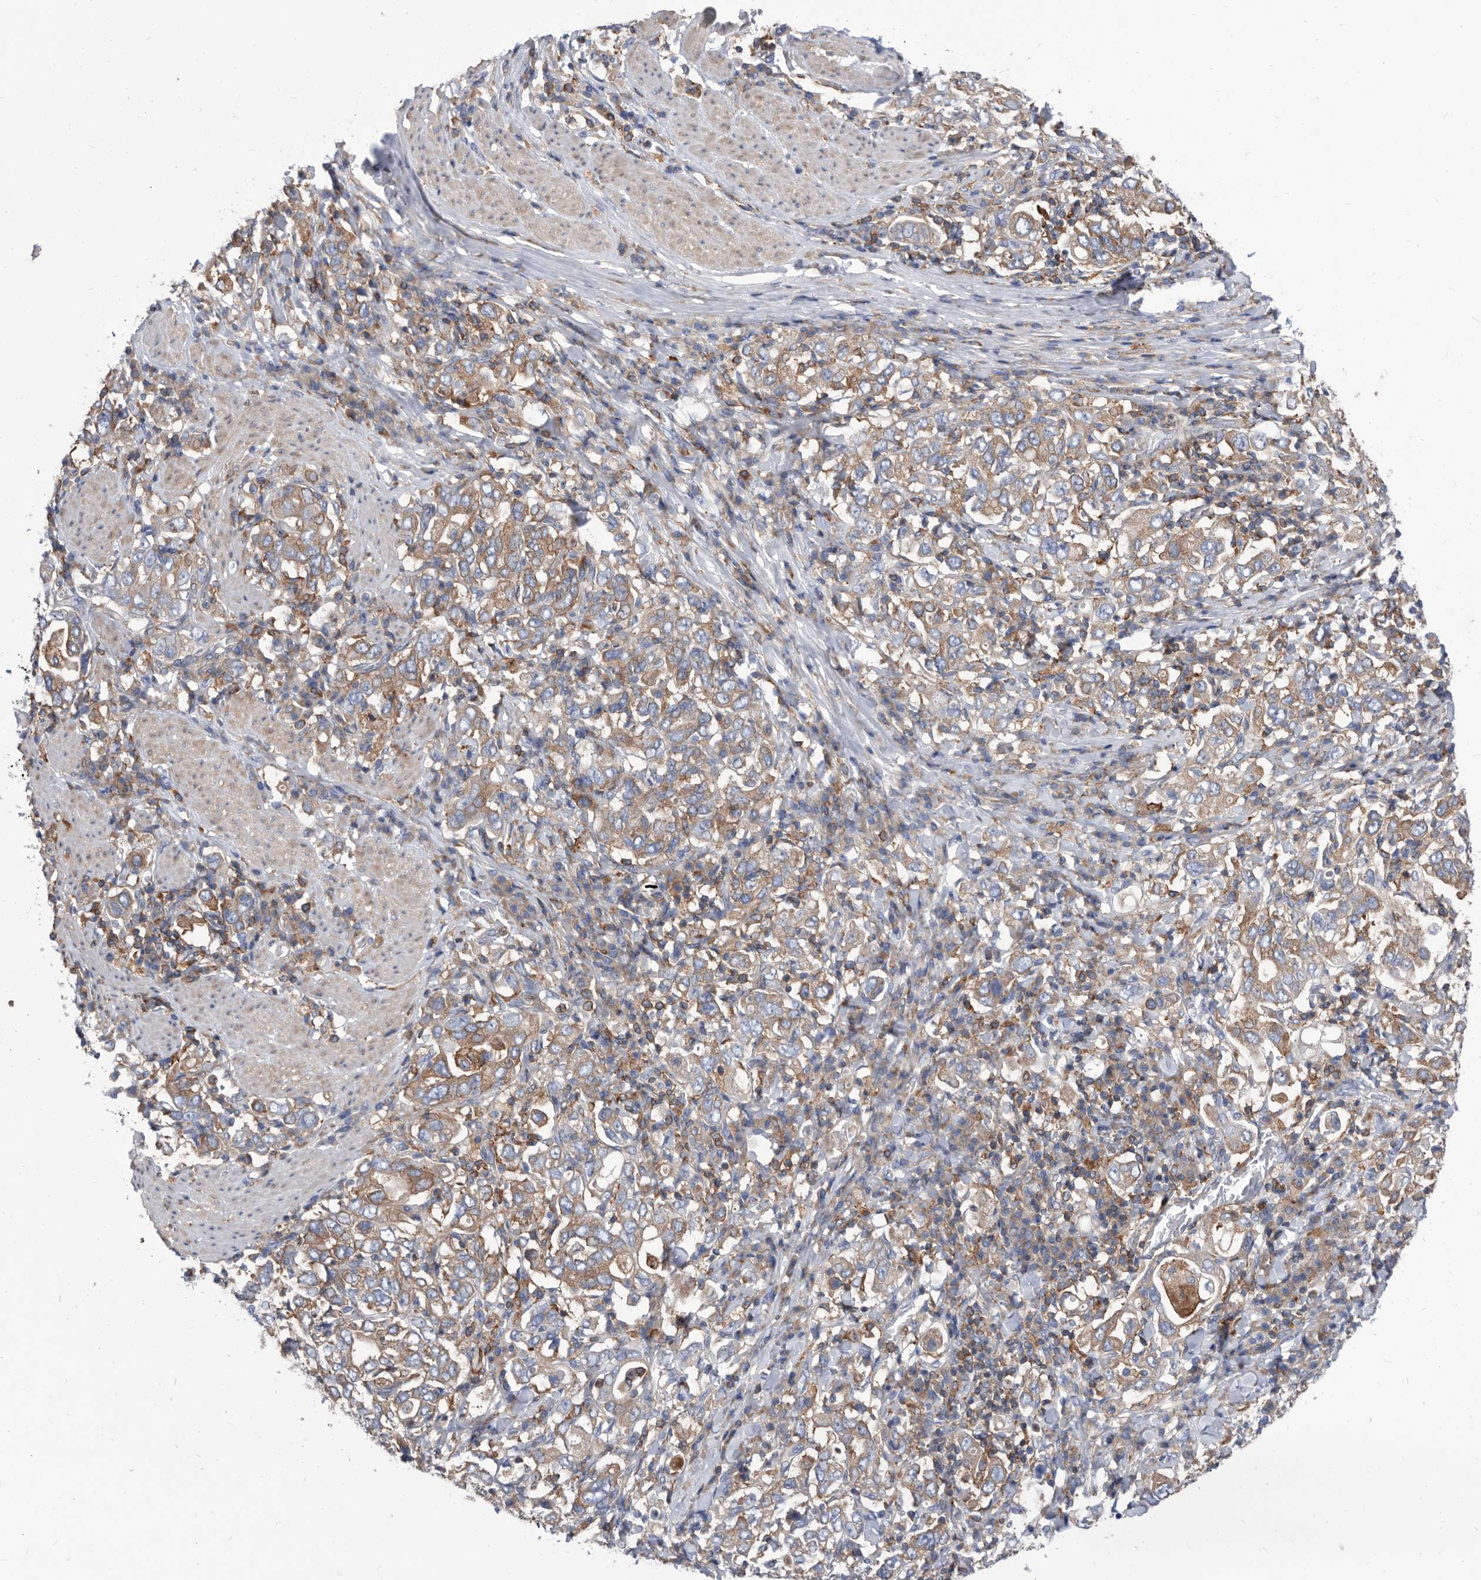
{"staining": {"intensity": "weak", "quantity": "25%-75%", "location": "cytoplasmic/membranous"}, "tissue": "stomach cancer", "cell_type": "Tumor cells", "image_type": "cancer", "snomed": [{"axis": "morphology", "description": "Adenocarcinoma, NOS"}, {"axis": "topography", "description": "Stomach, upper"}], "caption": "Protein expression analysis of stomach cancer (adenocarcinoma) shows weak cytoplasmic/membranous staining in about 25%-75% of tumor cells.", "gene": "SMG7", "patient": {"sex": "male", "age": 62}}